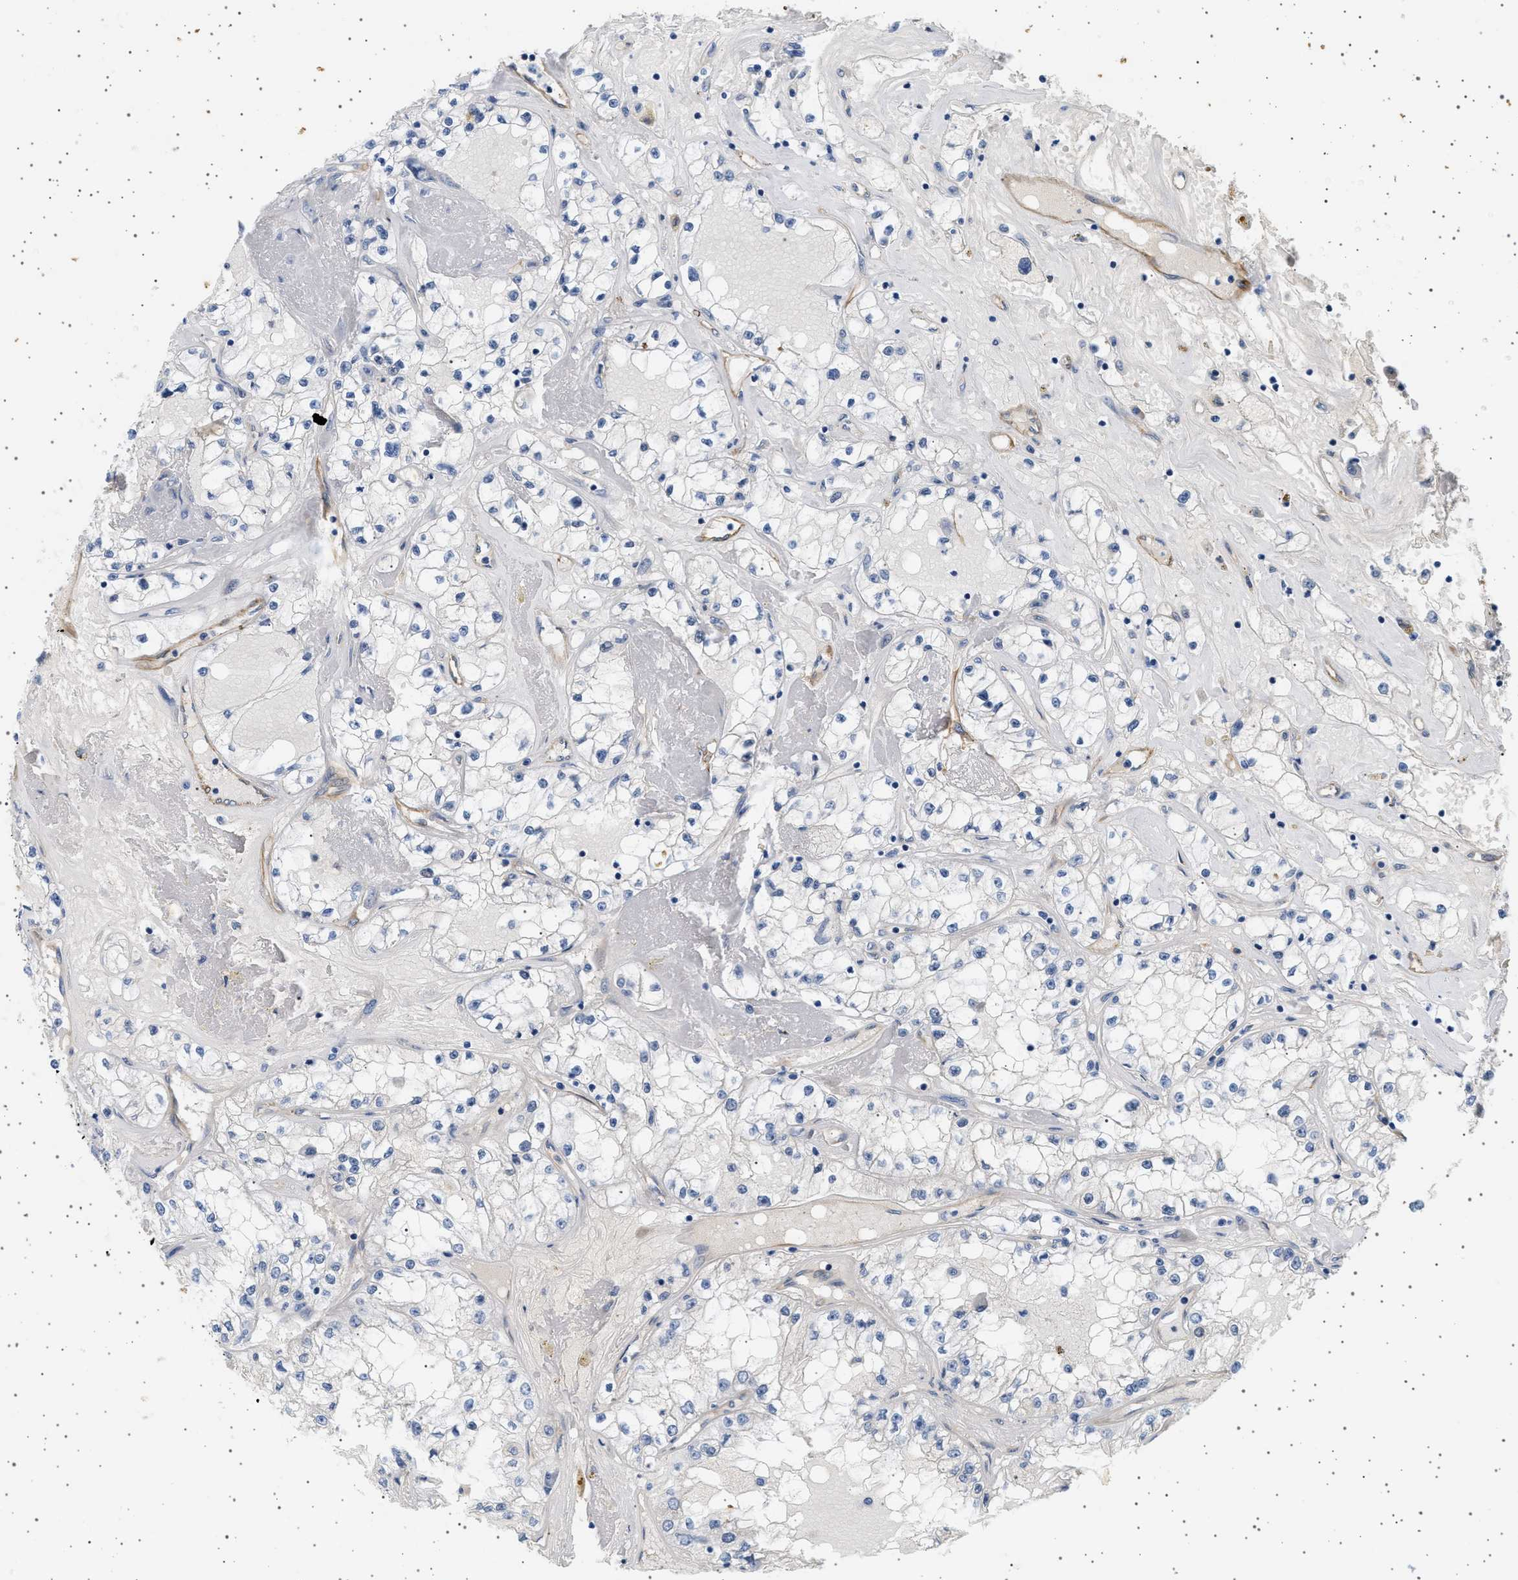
{"staining": {"intensity": "negative", "quantity": "none", "location": "none"}, "tissue": "renal cancer", "cell_type": "Tumor cells", "image_type": "cancer", "snomed": [{"axis": "morphology", "description": "Adenocarcinoma, NOS"}, {"axis": "topography", "description": "Kidney"}], "caption": "Immunohistochemical staining of human adenocarcinoma (renal) reveals no significant positivity in tumor cells. (DAB IHC with hematoxylin counter stain).", "gene": "PLPP6", "patient": {"sex": "male", "age": 56}}